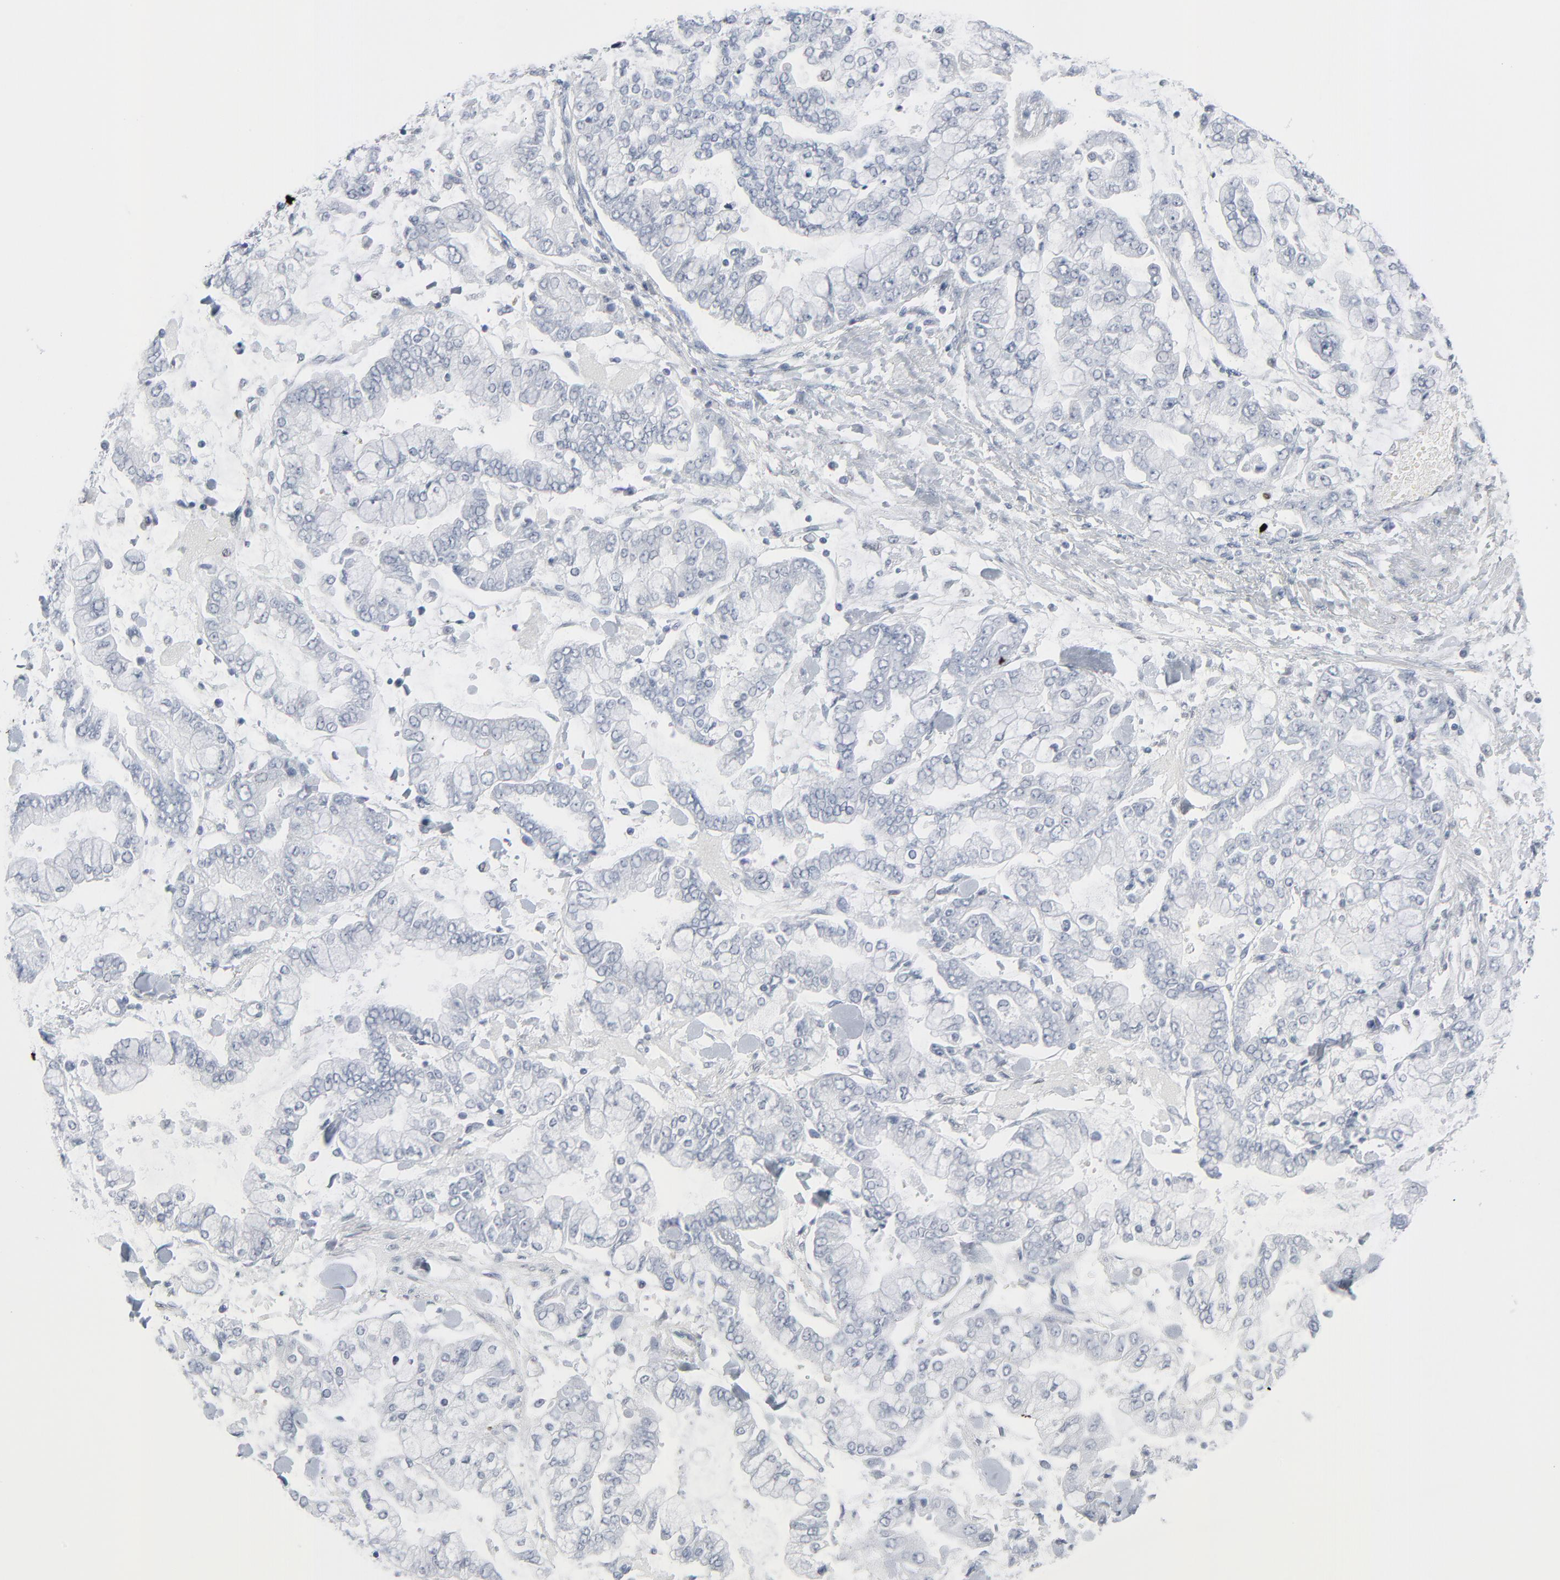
{"staining": {"intensity": "negative", "quantity": "none", "location": "none"}, "tissue": "stomach cancer", "cell_type": "Tumor cells", "image_type": "cancer", "snomed": [{"axis": "morphology", "description": "Normal tissue, NOS"}, {"axis": "morphology", "description": "Adenocarcinoma, NOS"}, {"axis": "topography", "description": "Stomach, upper"}, {"axis": "topography", "description": "Stomach"}], "caption": "Human stomach adenocarcinoma stained for a protein using immunohistochemistry shows no positivity in tumor cells.", "gene": "MITF", "patient": {"sex": "male", "age": 76}}